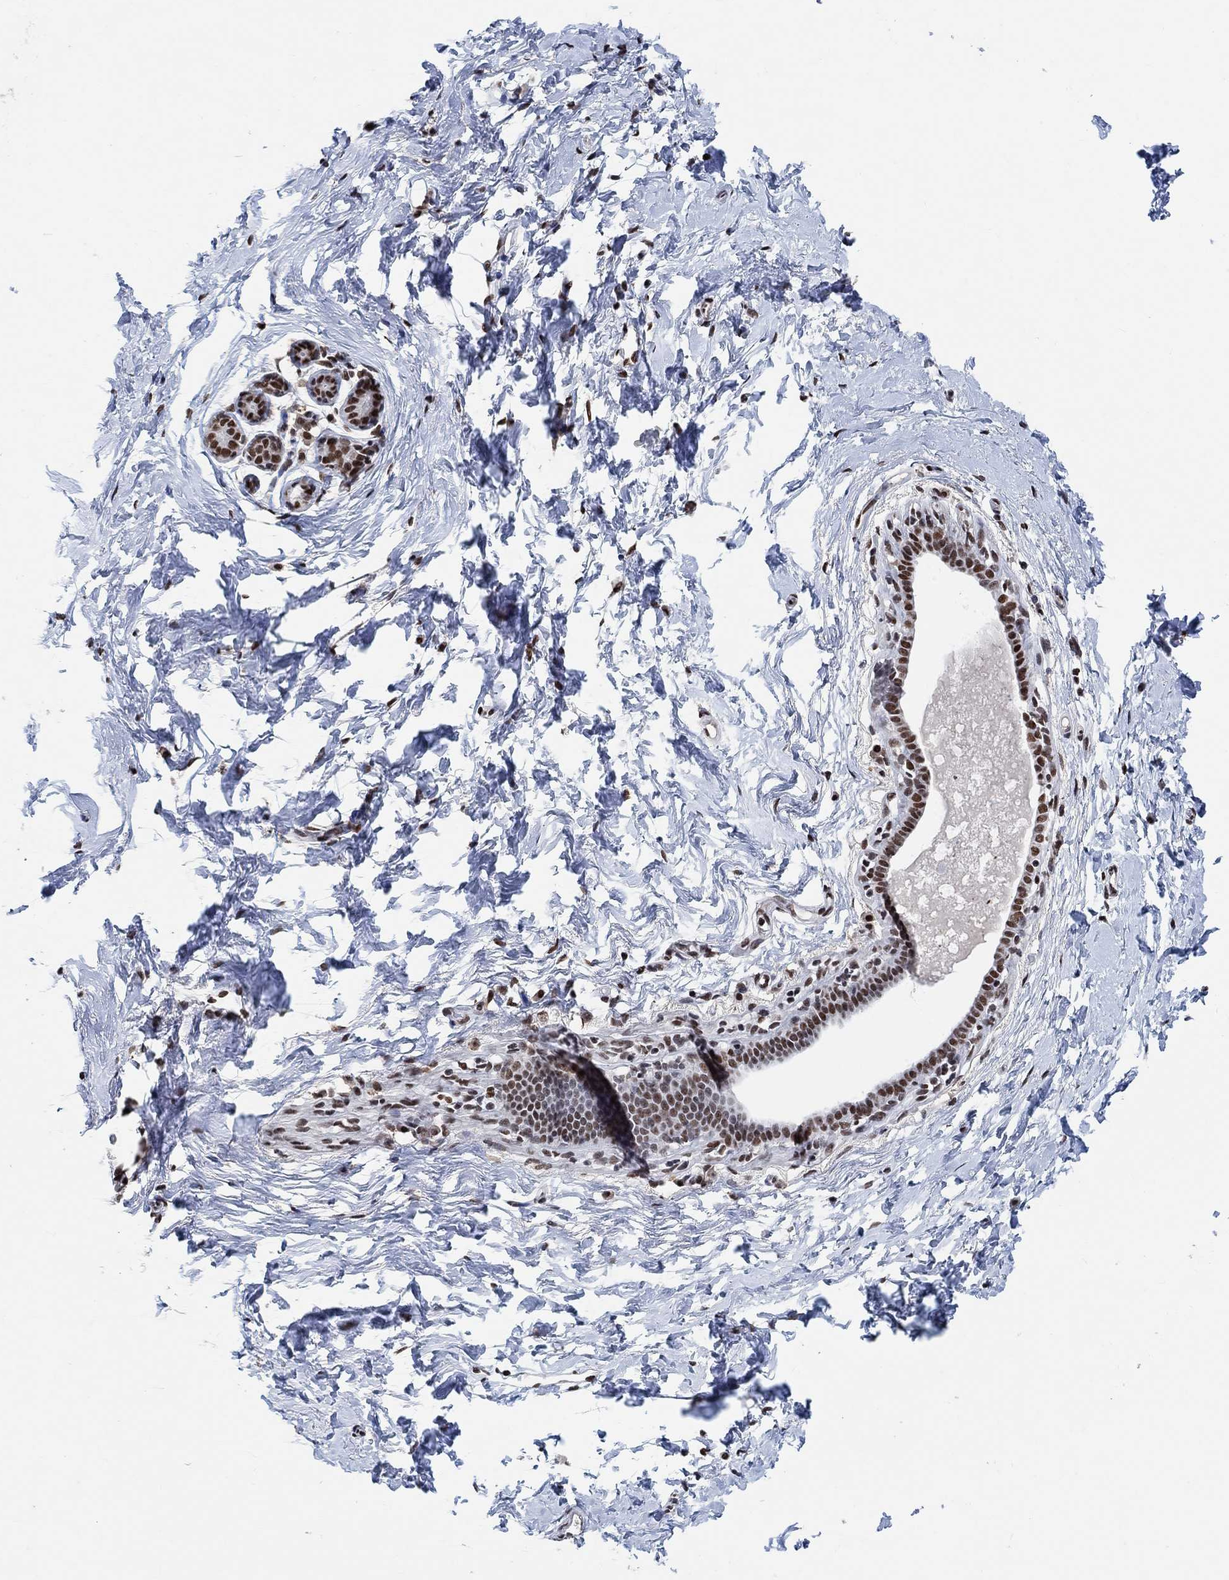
{"staining": {"intensity": "moderate", "quantity": "<25%", "location": "nuclear"}, "tissue": "breast", "cell_type": "Adipocytes", "image_type": "normal", "snomed": [{"axis": "morphology", "description": "Normal tissue, NOS"}, {"axis": "topography", "description": "Breast"}], "caption": "The immunohistochemical stain highlights moderate nuclear expression in adipocytes of normal breast.", "gene": "USP39", "patient": {"sex": "female", "age": 37}}